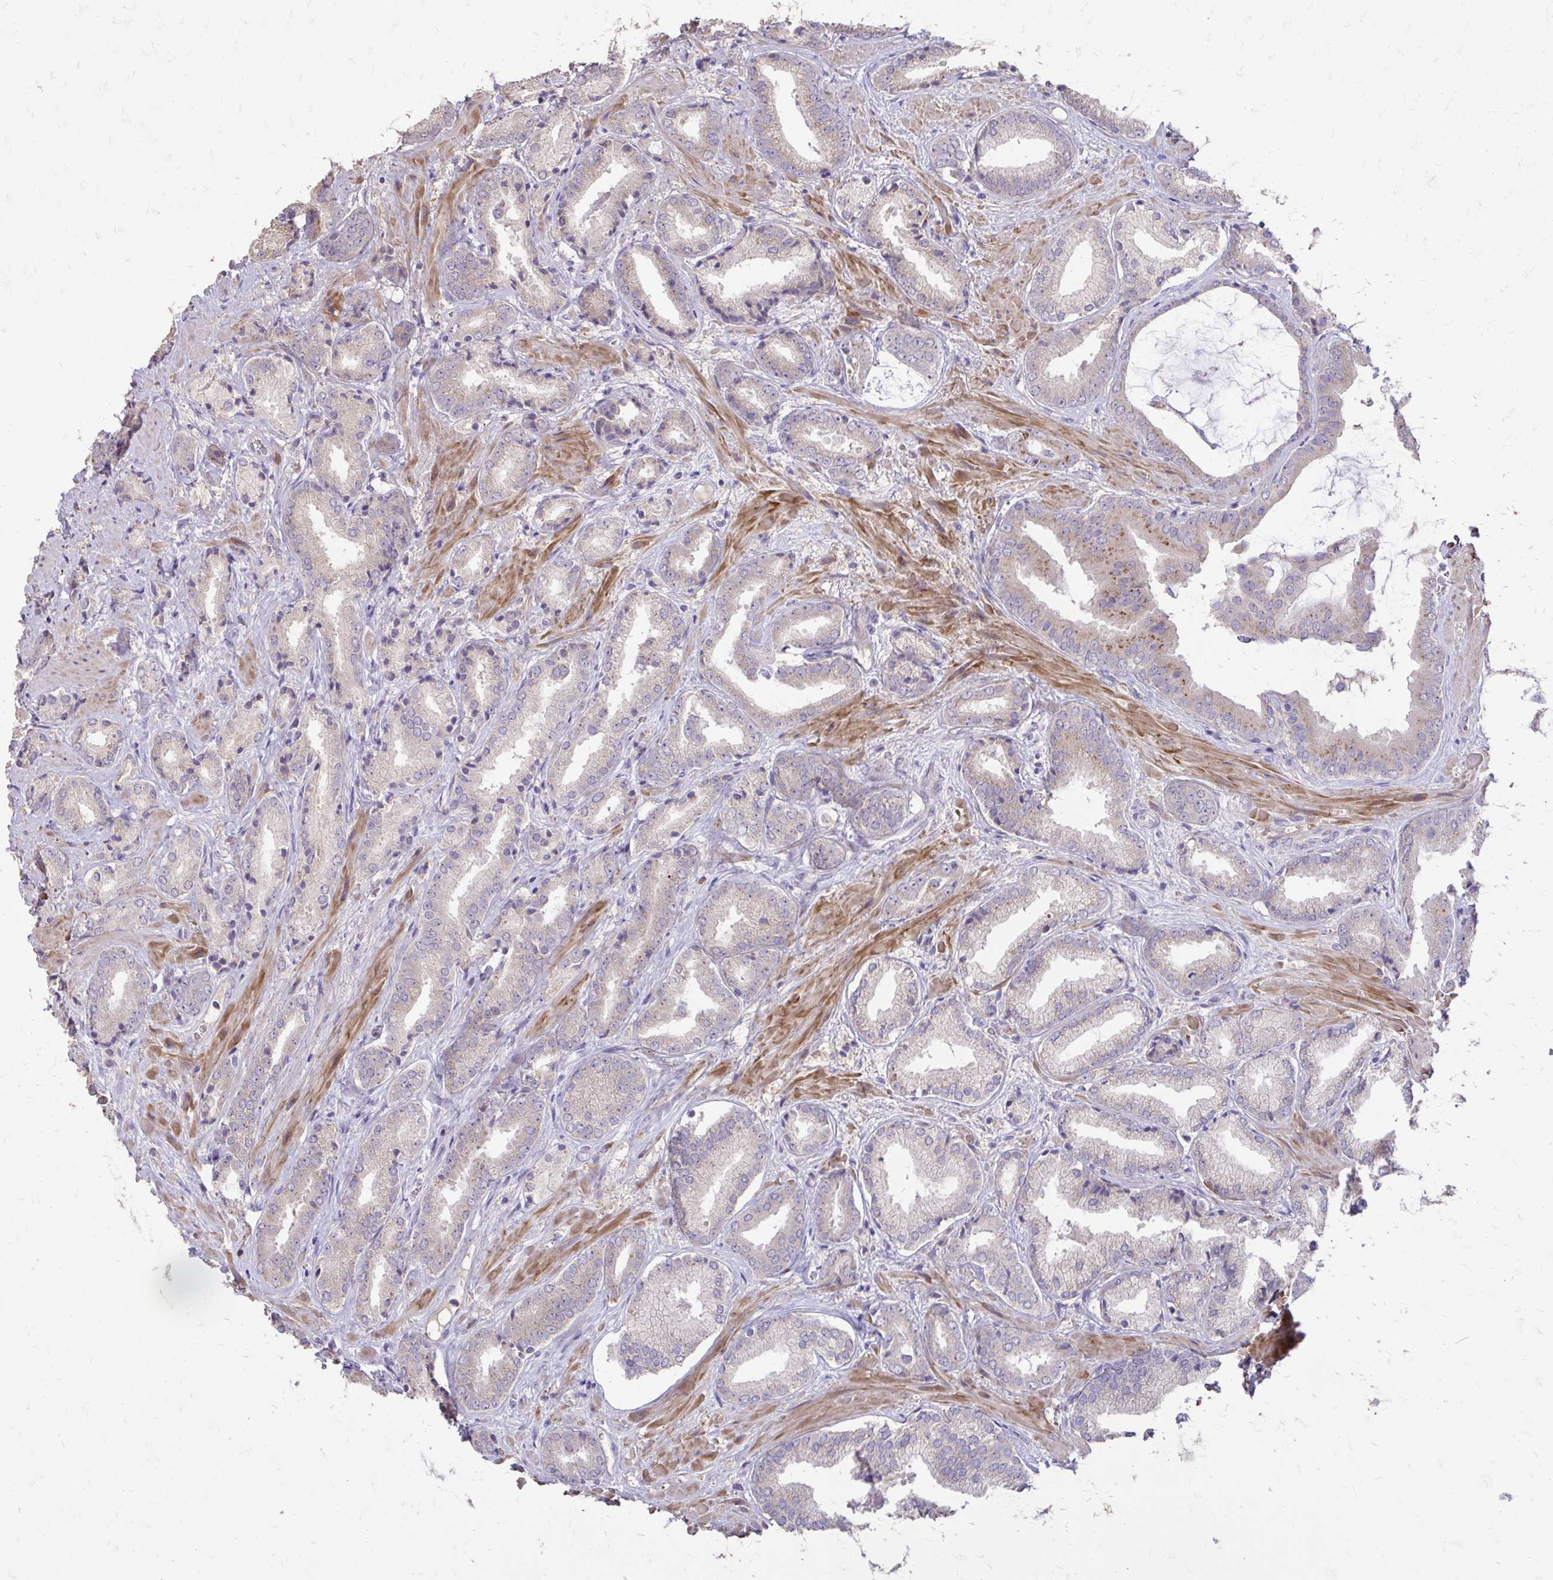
{"staining": {"intensity": "negative", "quantity": "none", "location": "none"}, "tissue": "prostate cancer", "cell_type": "Tumor cells", "image_type": "cancer", "snomed": [{"axis": "morphology", "description": "Adenocarcinoma, High grade"}, {"axis": "topography", "description": "Prostate"}], "caption": "DAB immunohistochemical staining of human prostate cancer reveals no significant expression in tumor cells. Brightfield microscopy of IHC stained with DAB (brown) and hematoxylin (blue), captured at high magnification.", "gene": "MYORG", "patient": {"sex": "male", "age": 56}}